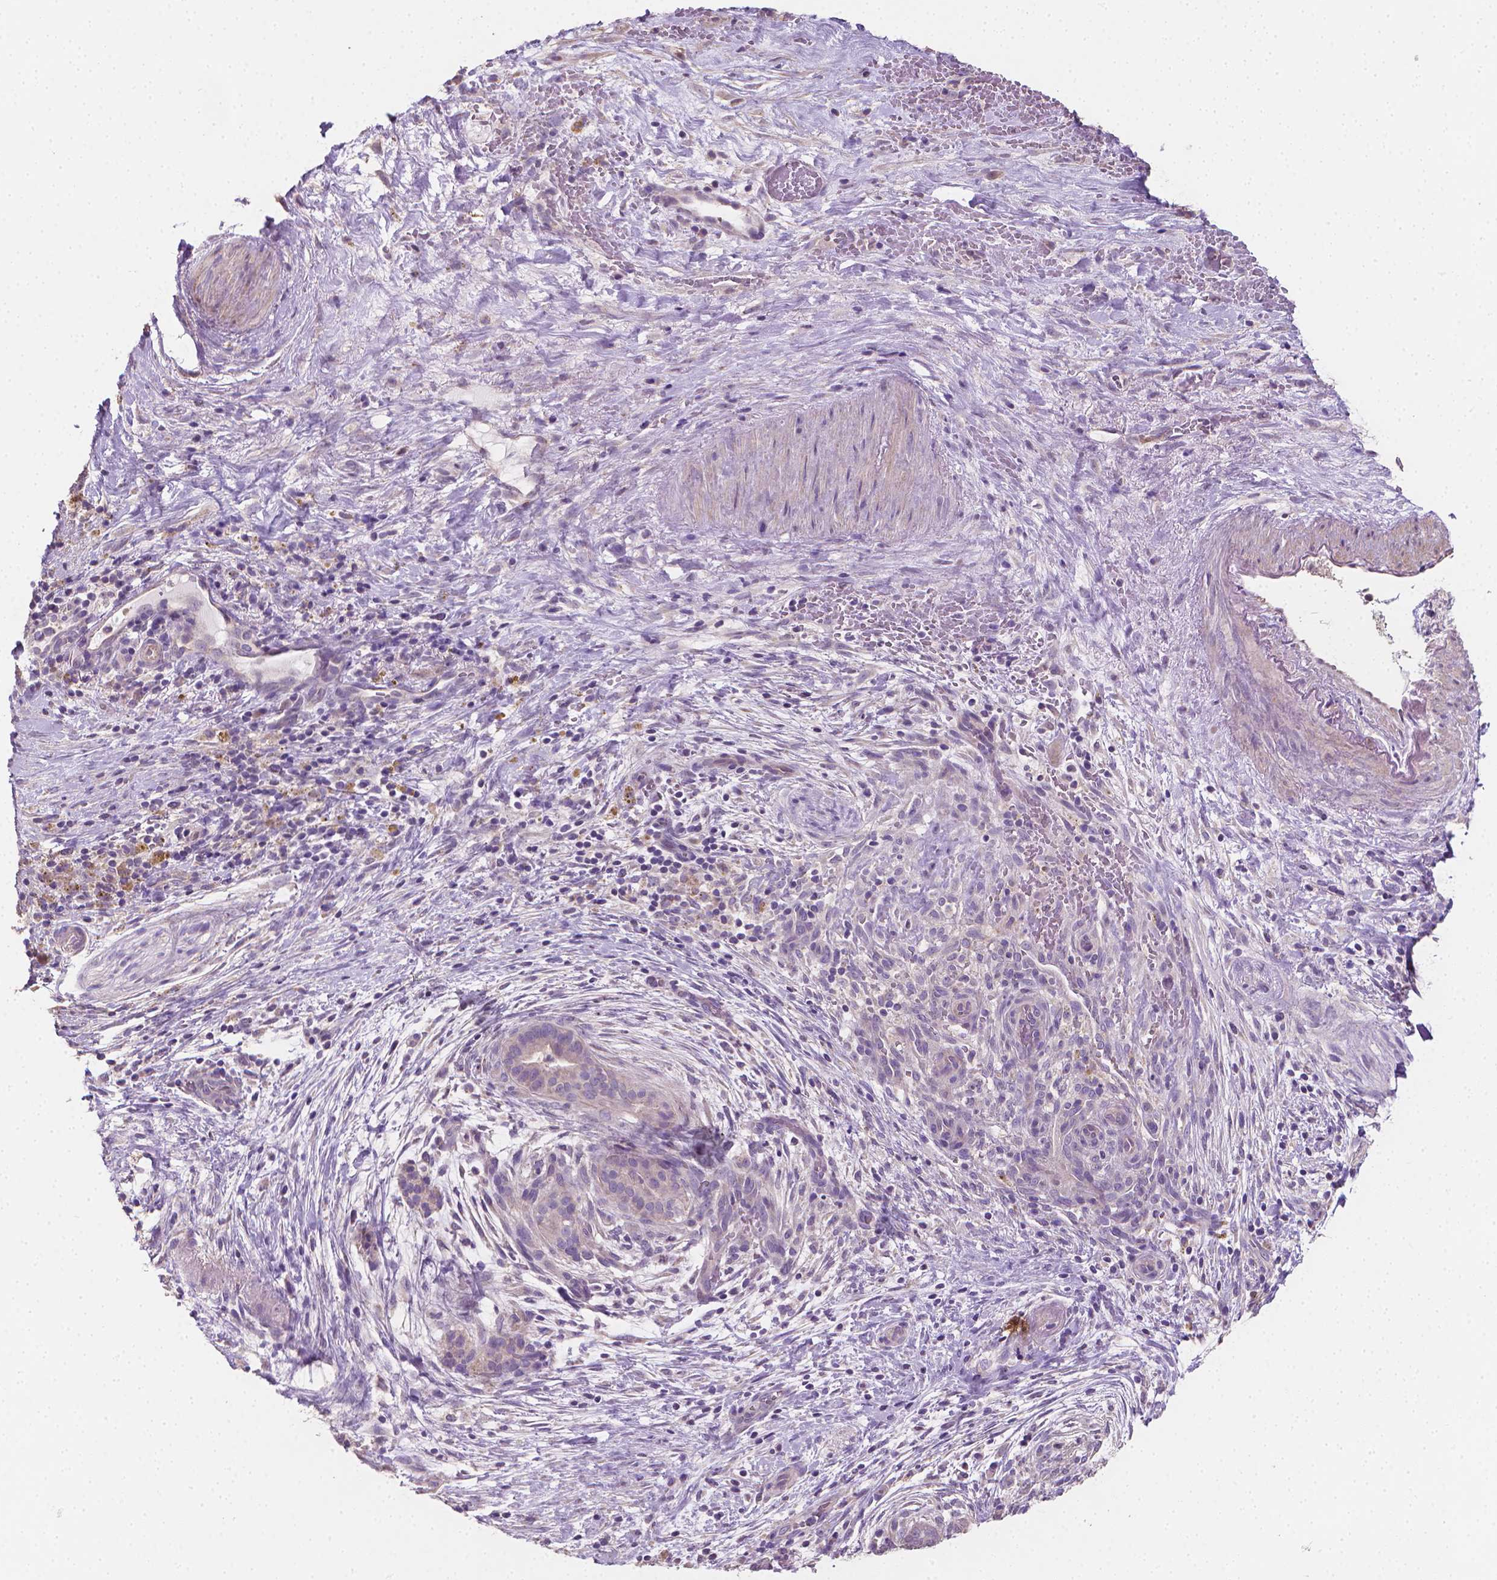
{"staining": {"intensity": "negative", "quantity": "none", "location": "none"}, "tissue": "pancreatic cancer", "cell_type": "Tumor cells", "image_type": "cancer", "snomed": [{"axis": "morphology", "description": "Adenocarcinoma, NOS"}, {"axis": "topography", "description": "Pancreas"}], "caption": "The immunohistochemistry (IHC) image has no significant positivity in tumor cells of adenocarcinoma (pancreatic) tissue.", "gene": "CATIP", "patient": {"sex": "male", "age": 44}}